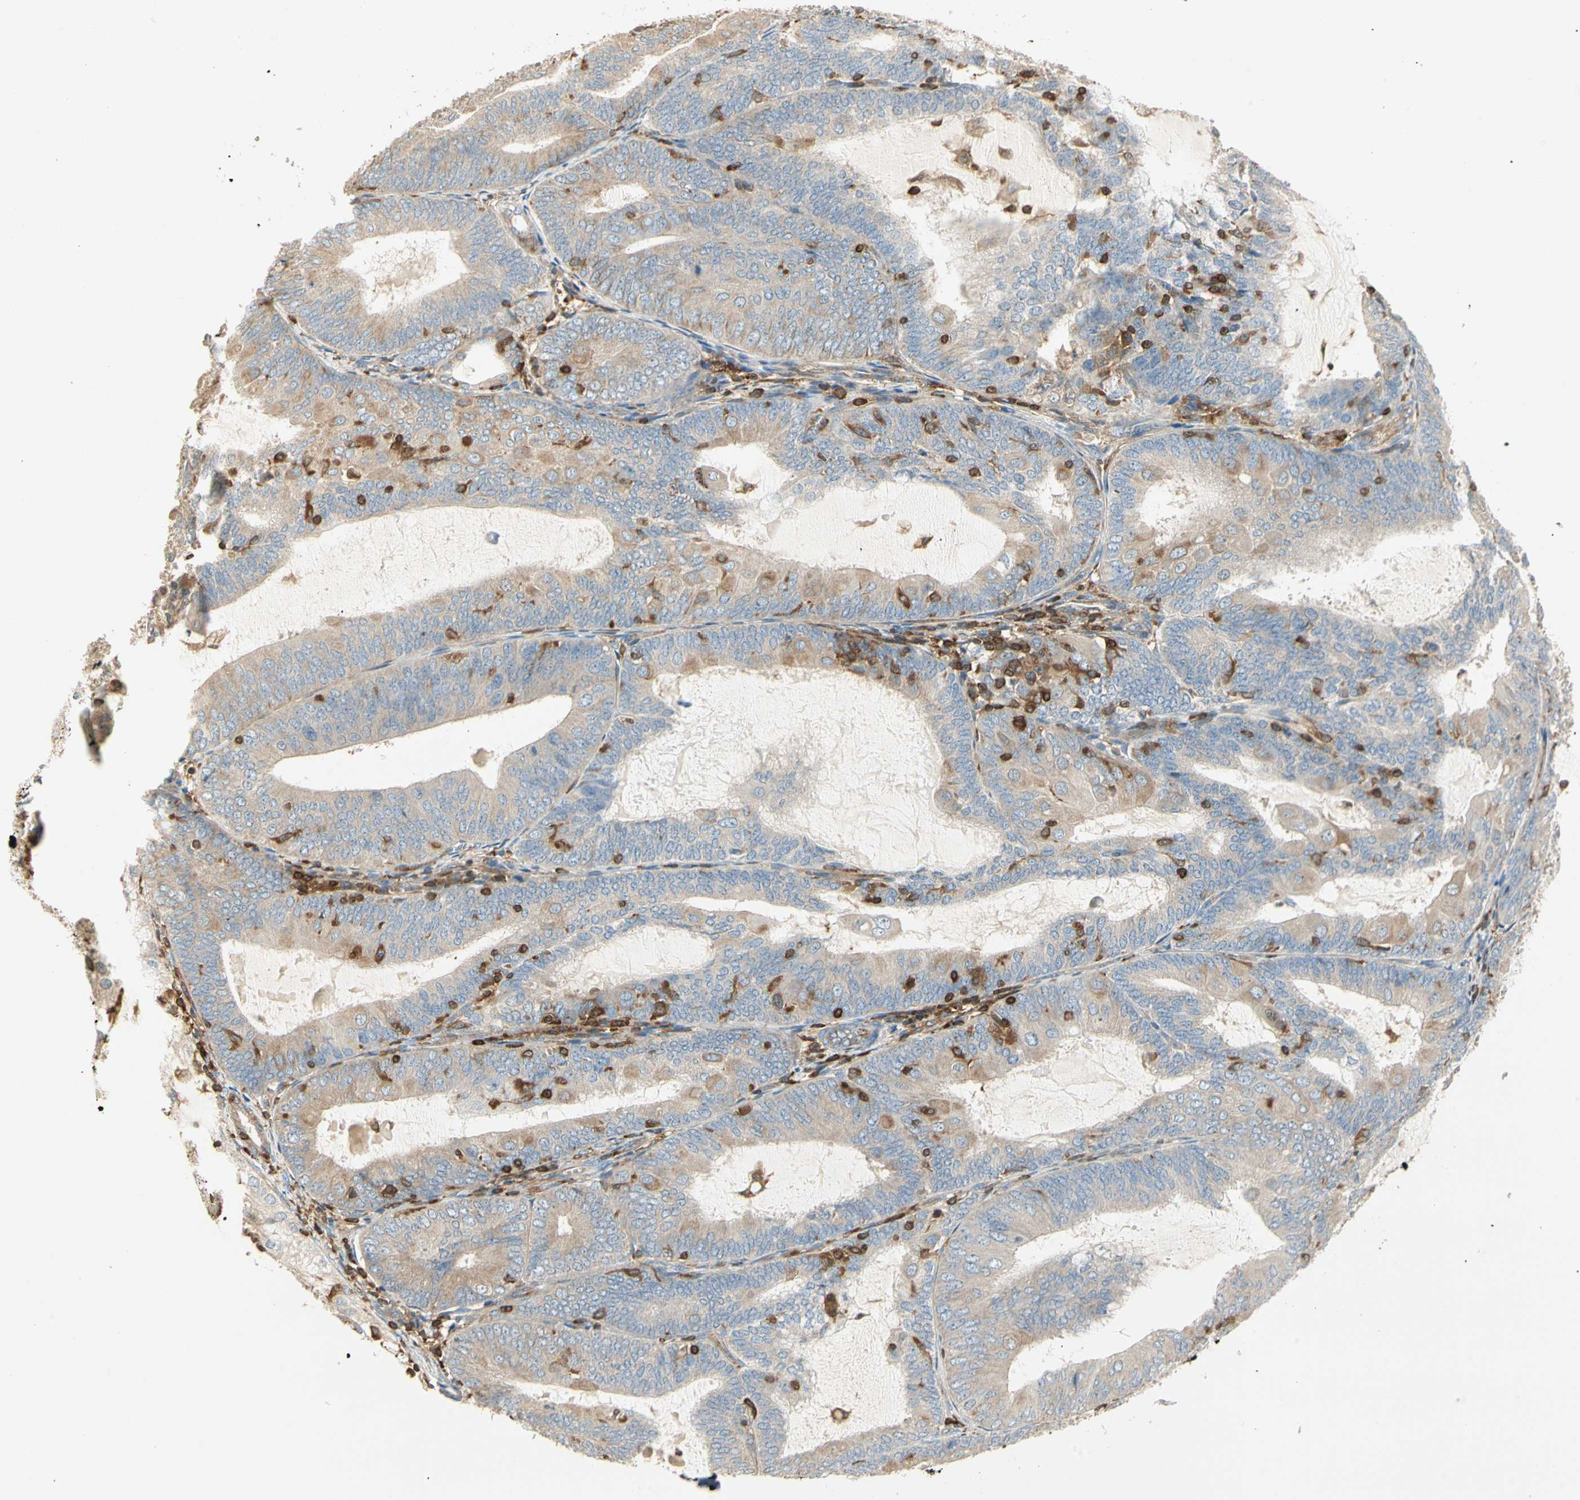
{"staining": {"intensity": "weak", "quantity": ">75%", "location": "cytoplasmic/membranous"}, "tissue": "endometrial cancer", "cell_type": "Tumor cells", "image_type": "cancer", "snomed": [{"axis": "morphology", "description": "Adenocarcinoma, NOS"}, {"axis": "topography", "description": "Endometrium"}], "caption": "A brown stain labels weak cytoplasmic/membranous staining of a protein in human endometrial adenocarcinoma tumor cells.", "gene": "CRLF3", "patient": {"sex": "female", "age": 81}}